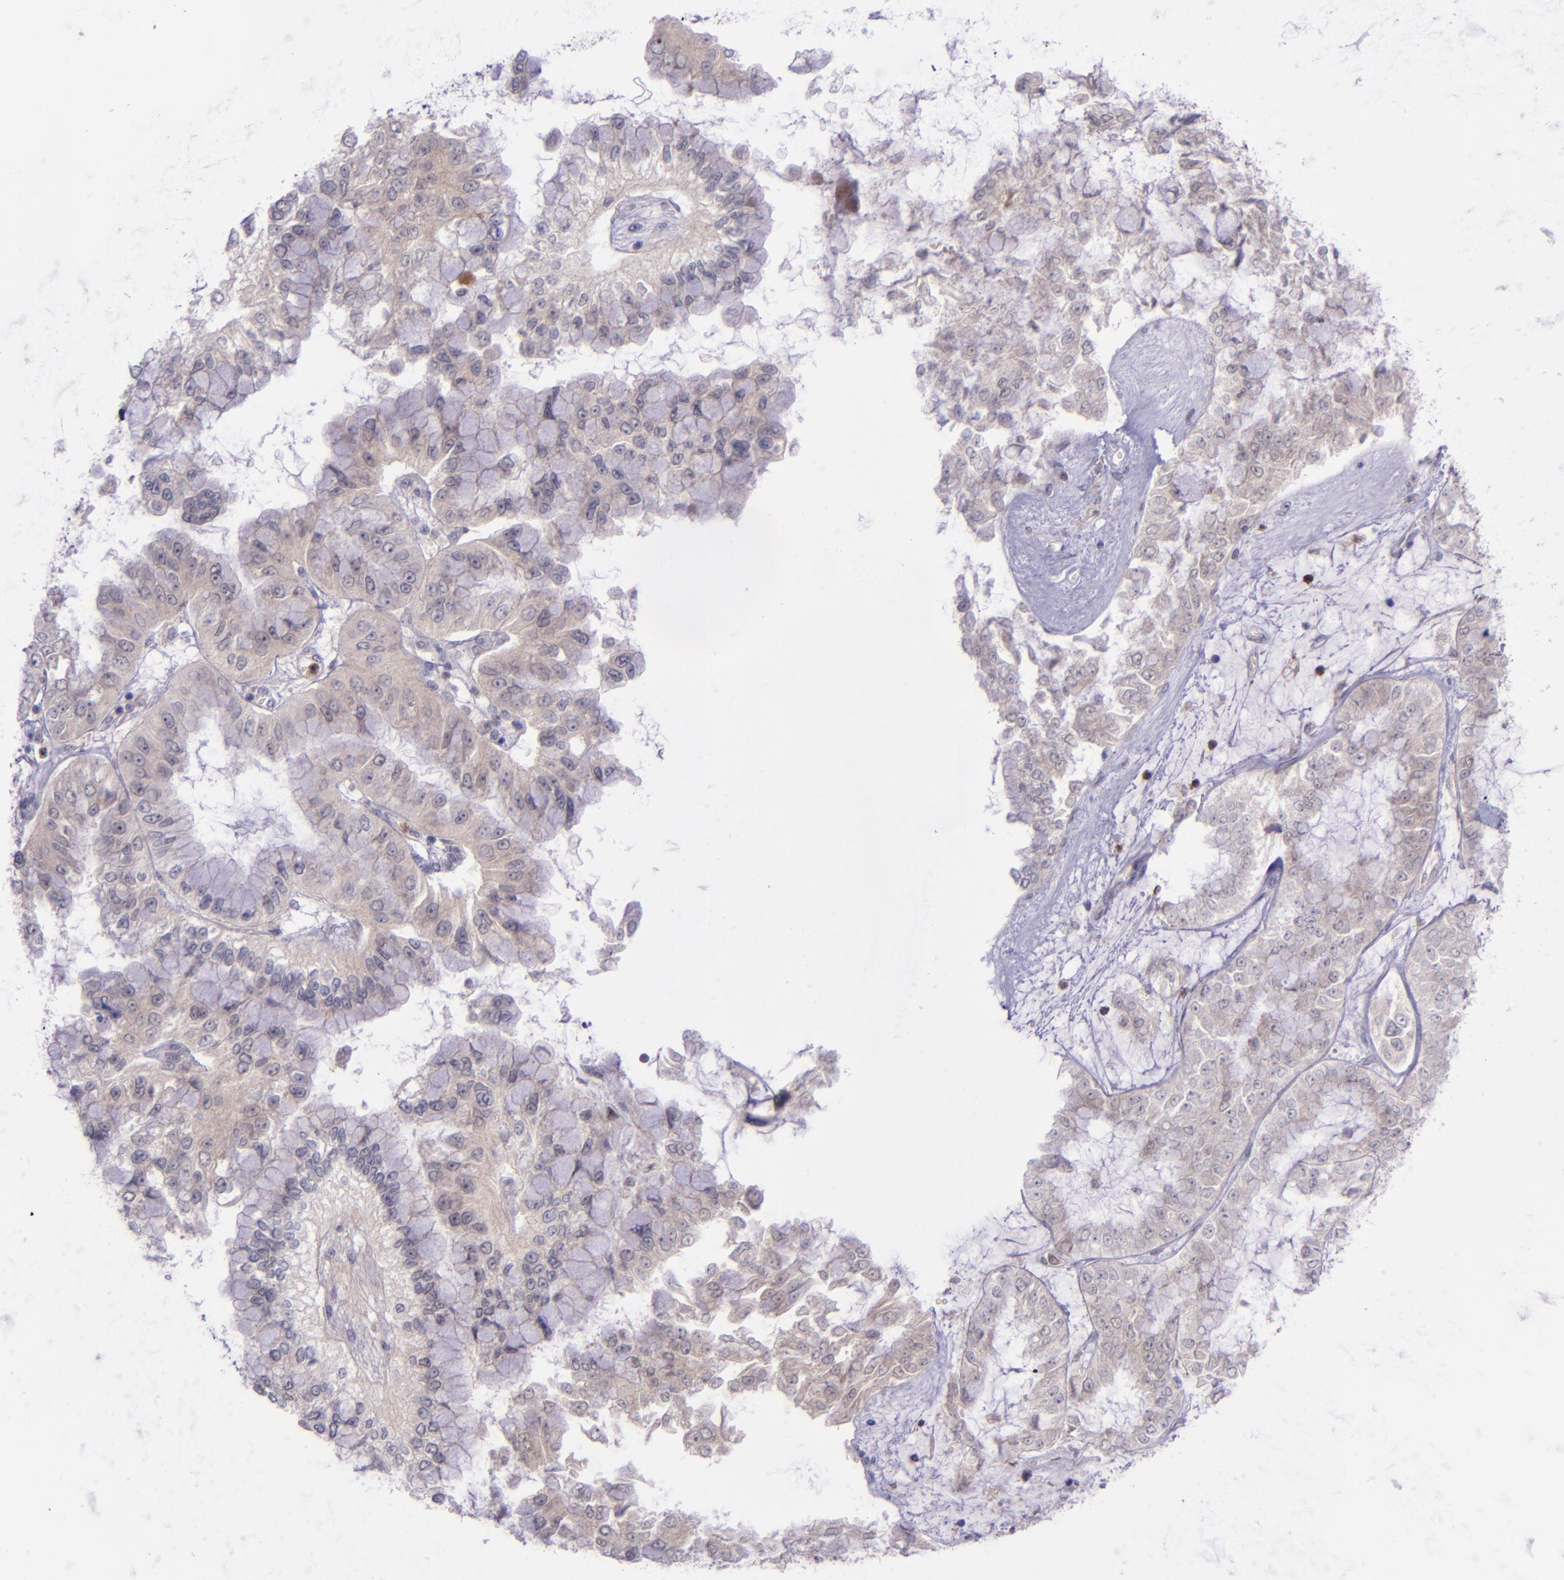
{"staining": {"intensity": "weak", "quantity": "25%-75%", "location": "cytoplasmic/membranous"}, "tissue": "liver cancer", "cell_type": "Tumor cells", "image_type": "cancer", "snomed": [{"axis": "morphology", "description": "Cholangiocarcinoma"}, {"axis": "topography", "description": "Liver"}], "caption": "Brown immunohistochemical staining in liver cancer (cholangiocarcinoma) reveals weak cytoplasmic/membranous expression in approximately 25%-75% of tumor cells.", "gene": "SELL", "patient": {"sex": "female", "age": 79}}